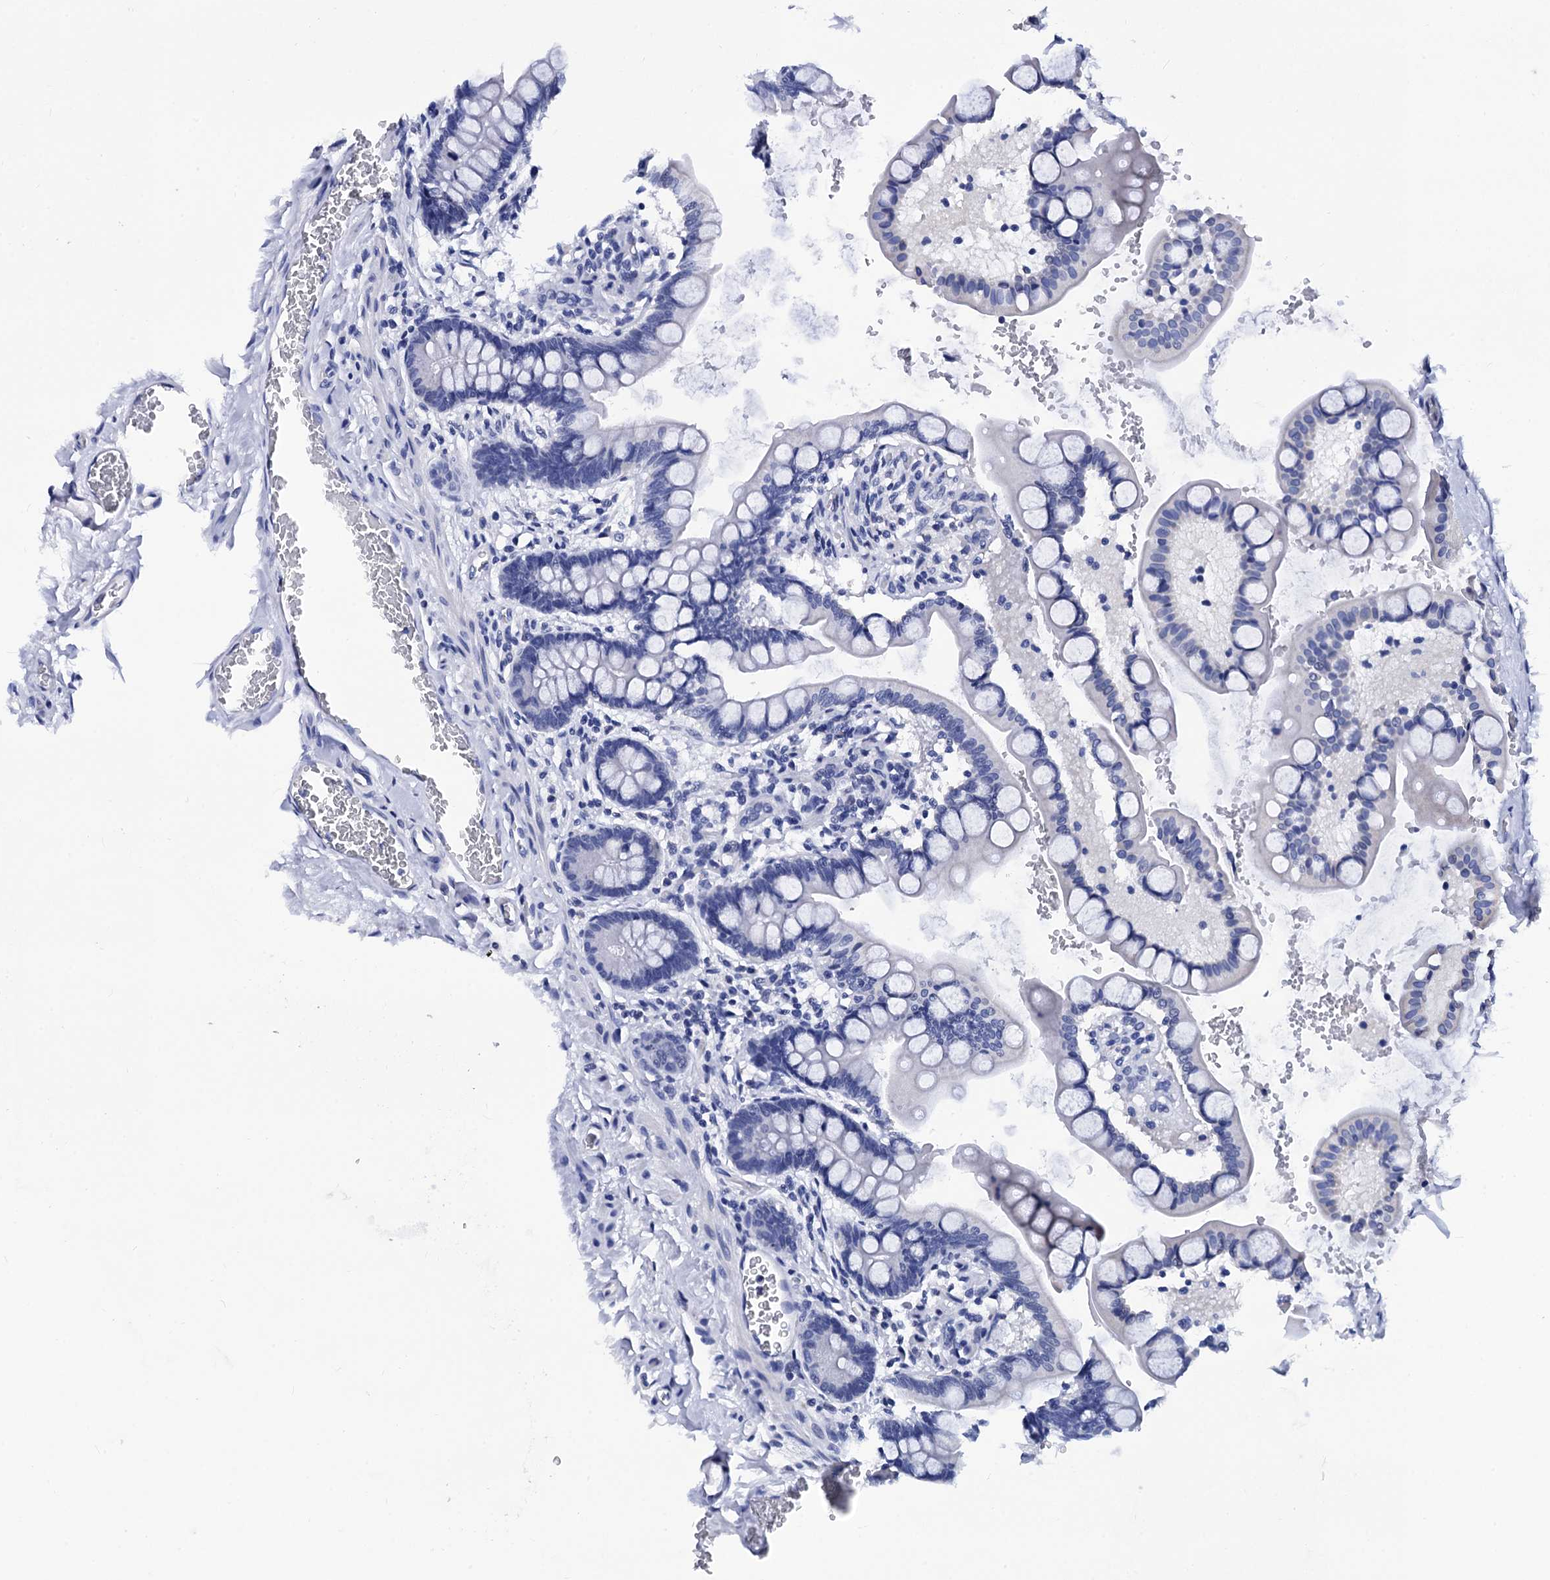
{"staining": {"intensity": "negative", "quantity": "none", "location": "none"}, "tissue": "small intestine", "cell_type": "Glandular cells", "image_type": "normal", "snomed": [{"axis": "morphology", "description": "Normal tissue, NOS"}, {"axis": "topography", "description": "Small intestine"}], "caption": "Immunohistochemistry of unremarkable human small intestine displays no staining in glandular cells. The staining is performed using DAB brown chromogen with nuclei counter-stained in using hematoxylin.", "gene": "LRRC30", "patient": {"sex": "male", "age": 52}}